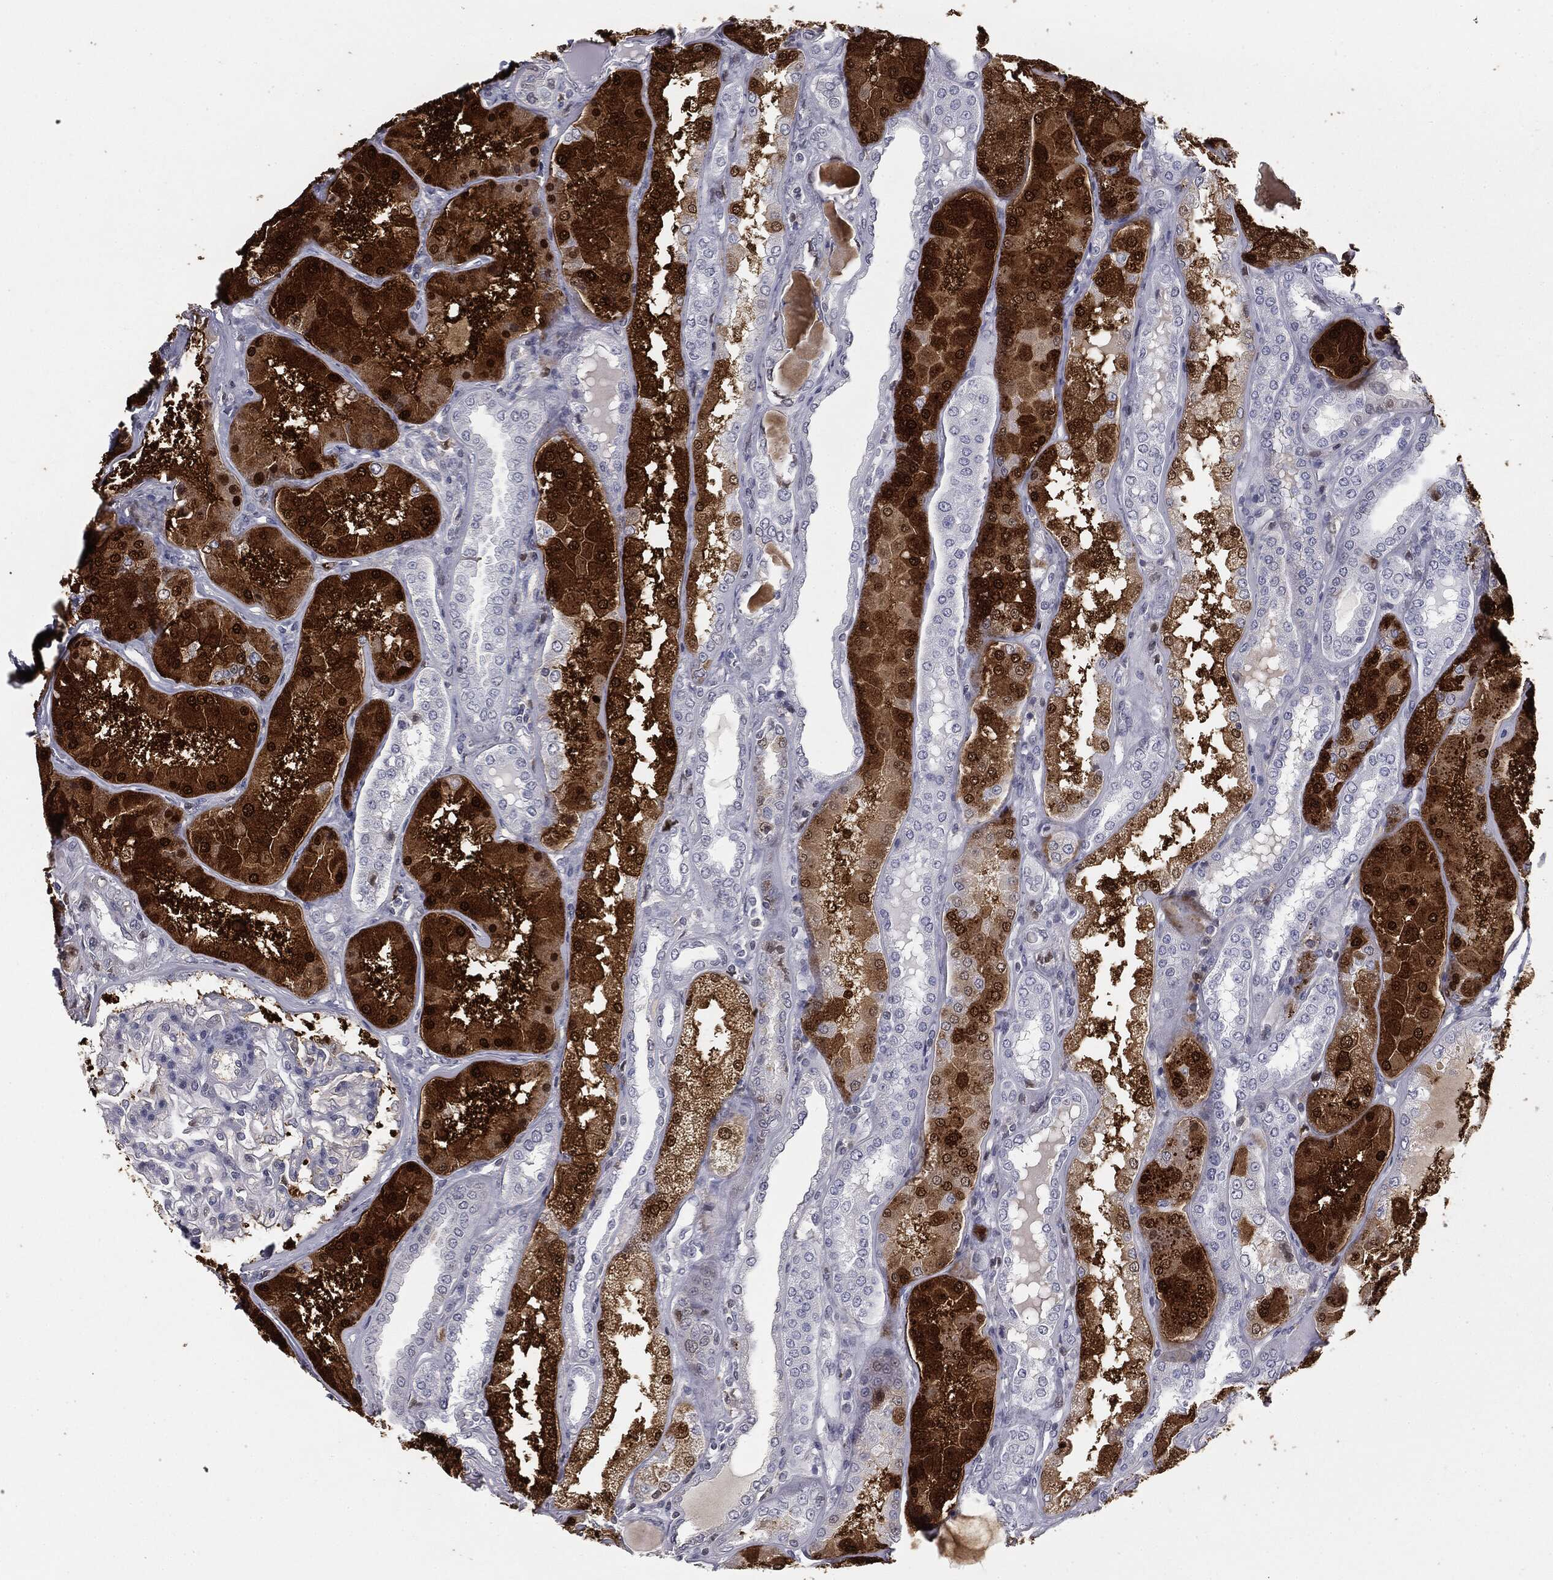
{"staining": {"intensity": "negative", "quantity": "none", "location": "none"}, "tissue": "kidney", "cell_type": "Cells in glomeruli", "image_type": "normal", "snomed": [{"axis": "morphology", "description": "Normal tissue, NOS"}, {"axis": "topography", "description": "Kidney"}], "caption": "The IHC image has no significant positivity in cells in glomeruli of kidney.", "gene": "ALDOB", "patient": {"sex": "female", "age": 56}}